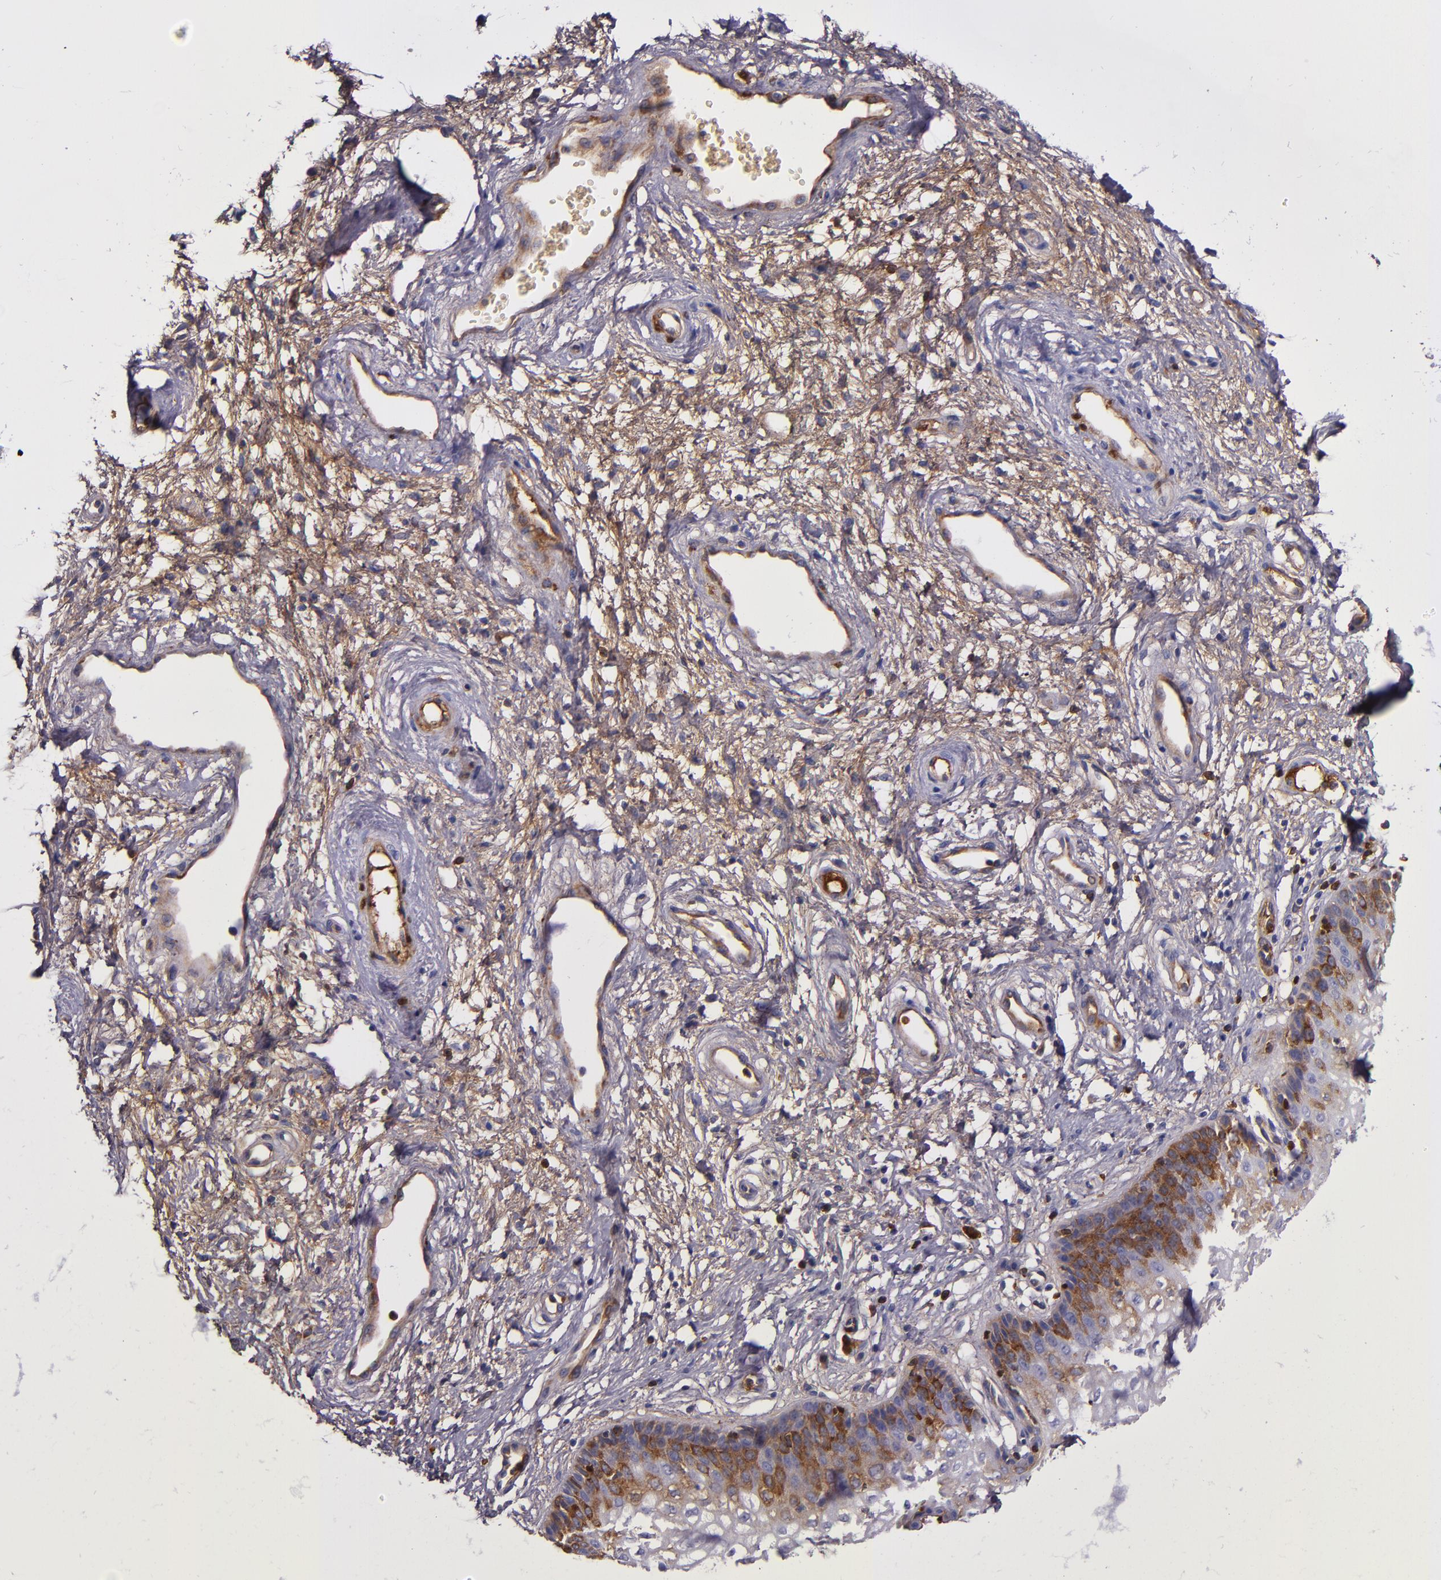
{"staining": {"intensity": "moderate", "quantity": "25%-75%", "location": "cytoplasmic/membranous"}, "tissue": "vagina", "cell_type": "Squamous epithelial cells", "image_type": "normal", "snomed": [{"axis": "morphology", "description": "Normal tissue, NOS"}, {"axis": "topography", "description": "Vagina"}], "caption": "Brown immunohistochemical staining in benign human vagina exhibits moderate cytoplasmic/membranous staining in approximately 25%-75% of squamous epithelial cells. Nuclei are stained in blue.", "gene": "CLEC3B", "patient": {"sex": "female", "age": 34}}